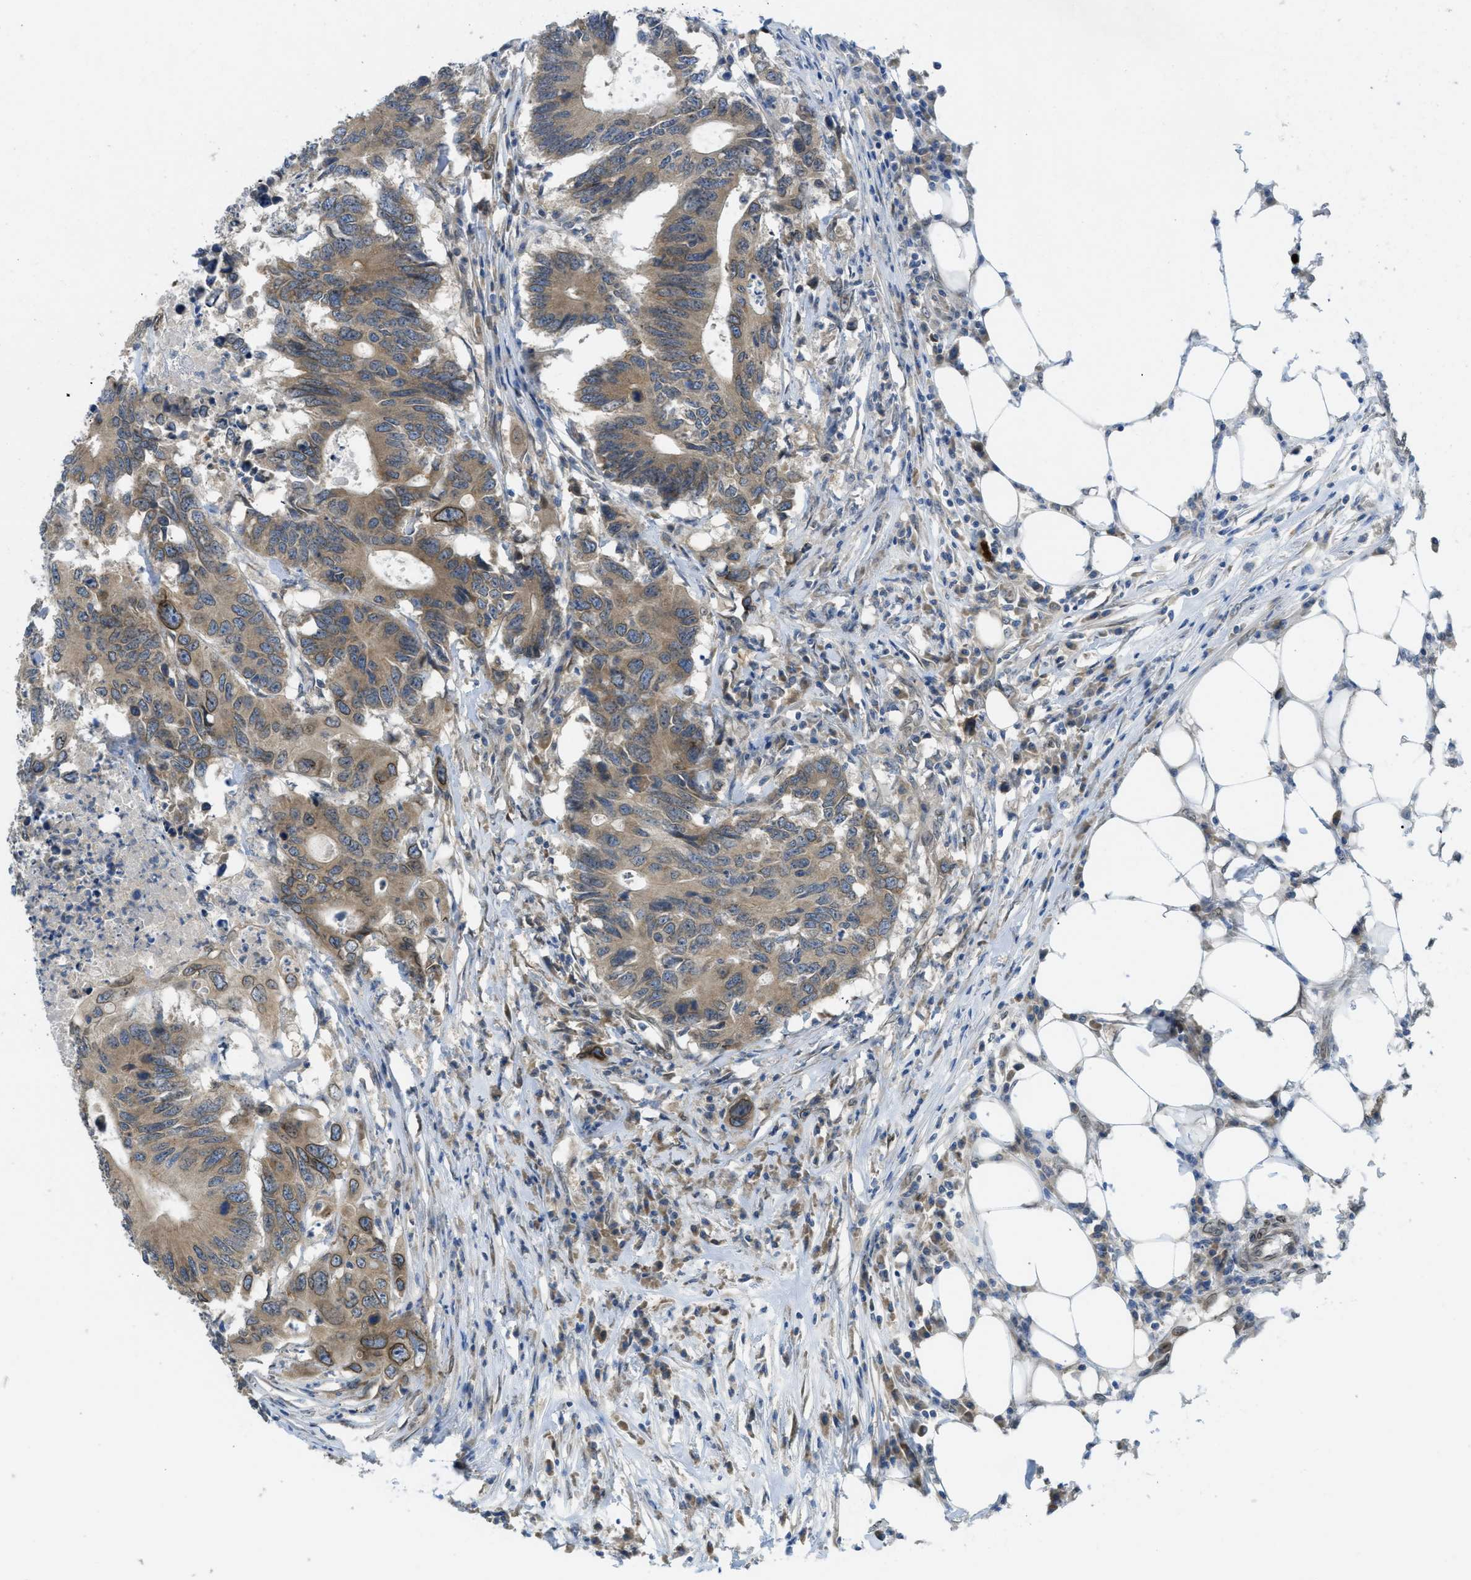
{"staining": {"intensity": "moderate", "quantity": ">75%", "location": "cytoplasmic/membranous"}, "tissue": "colorectal cancer", "cell_type": "Tumor cells", "image_type": "cancer", "snomed": [{"axis": "morphology", "description": "Adenocarcinoma, NOS"}, {"axis": "topography", "description": "Colon"}], "caption": "Tumor cells exhibit medium levels of moderate cytoplasmic/membranous expression in about >75% of cells in human colorectal adenocarcinoma. The protein is shown in brown color, while the nuclei are stained blue.", "gene": "EIF2AK3", "patient": {"sex": "male", "age": 71}}